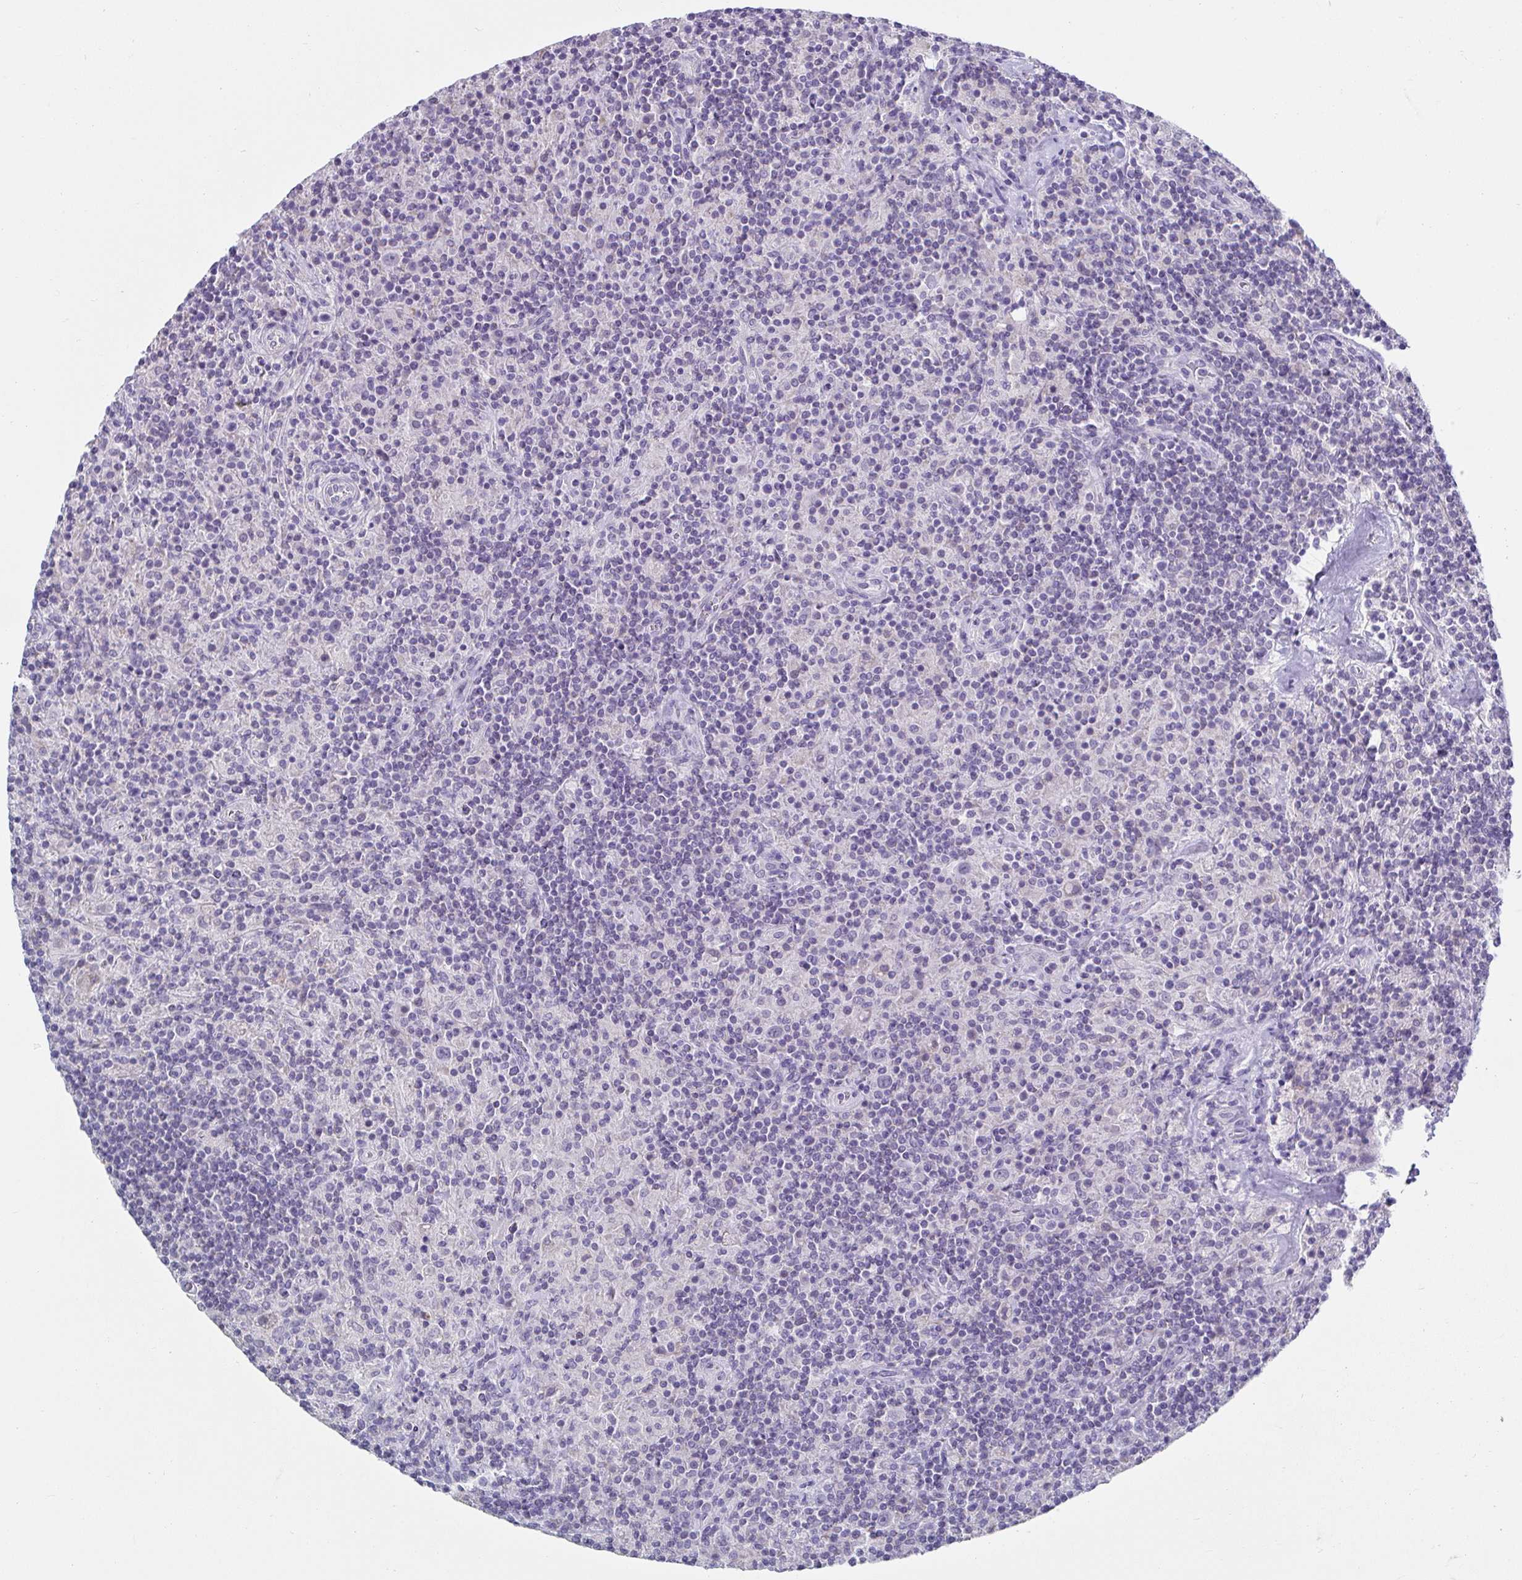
{"staining": {"intensity": "negative", "quantity": "none", "location": "none"}, "tissue": "lymphoma", "cell_type": "Tumor cells", "image_type": "cancer", "snomed": [{"axis": "morphology", "description": "Hodgkin's disease, NOS"}, {"axis": "topography", "description": "Lymph node"}], "caption": "Tumor cells are negative for protein expression in human lymphoma.", "gene": "CXCR1", "patient": {"sex": "male", "age": 70}}